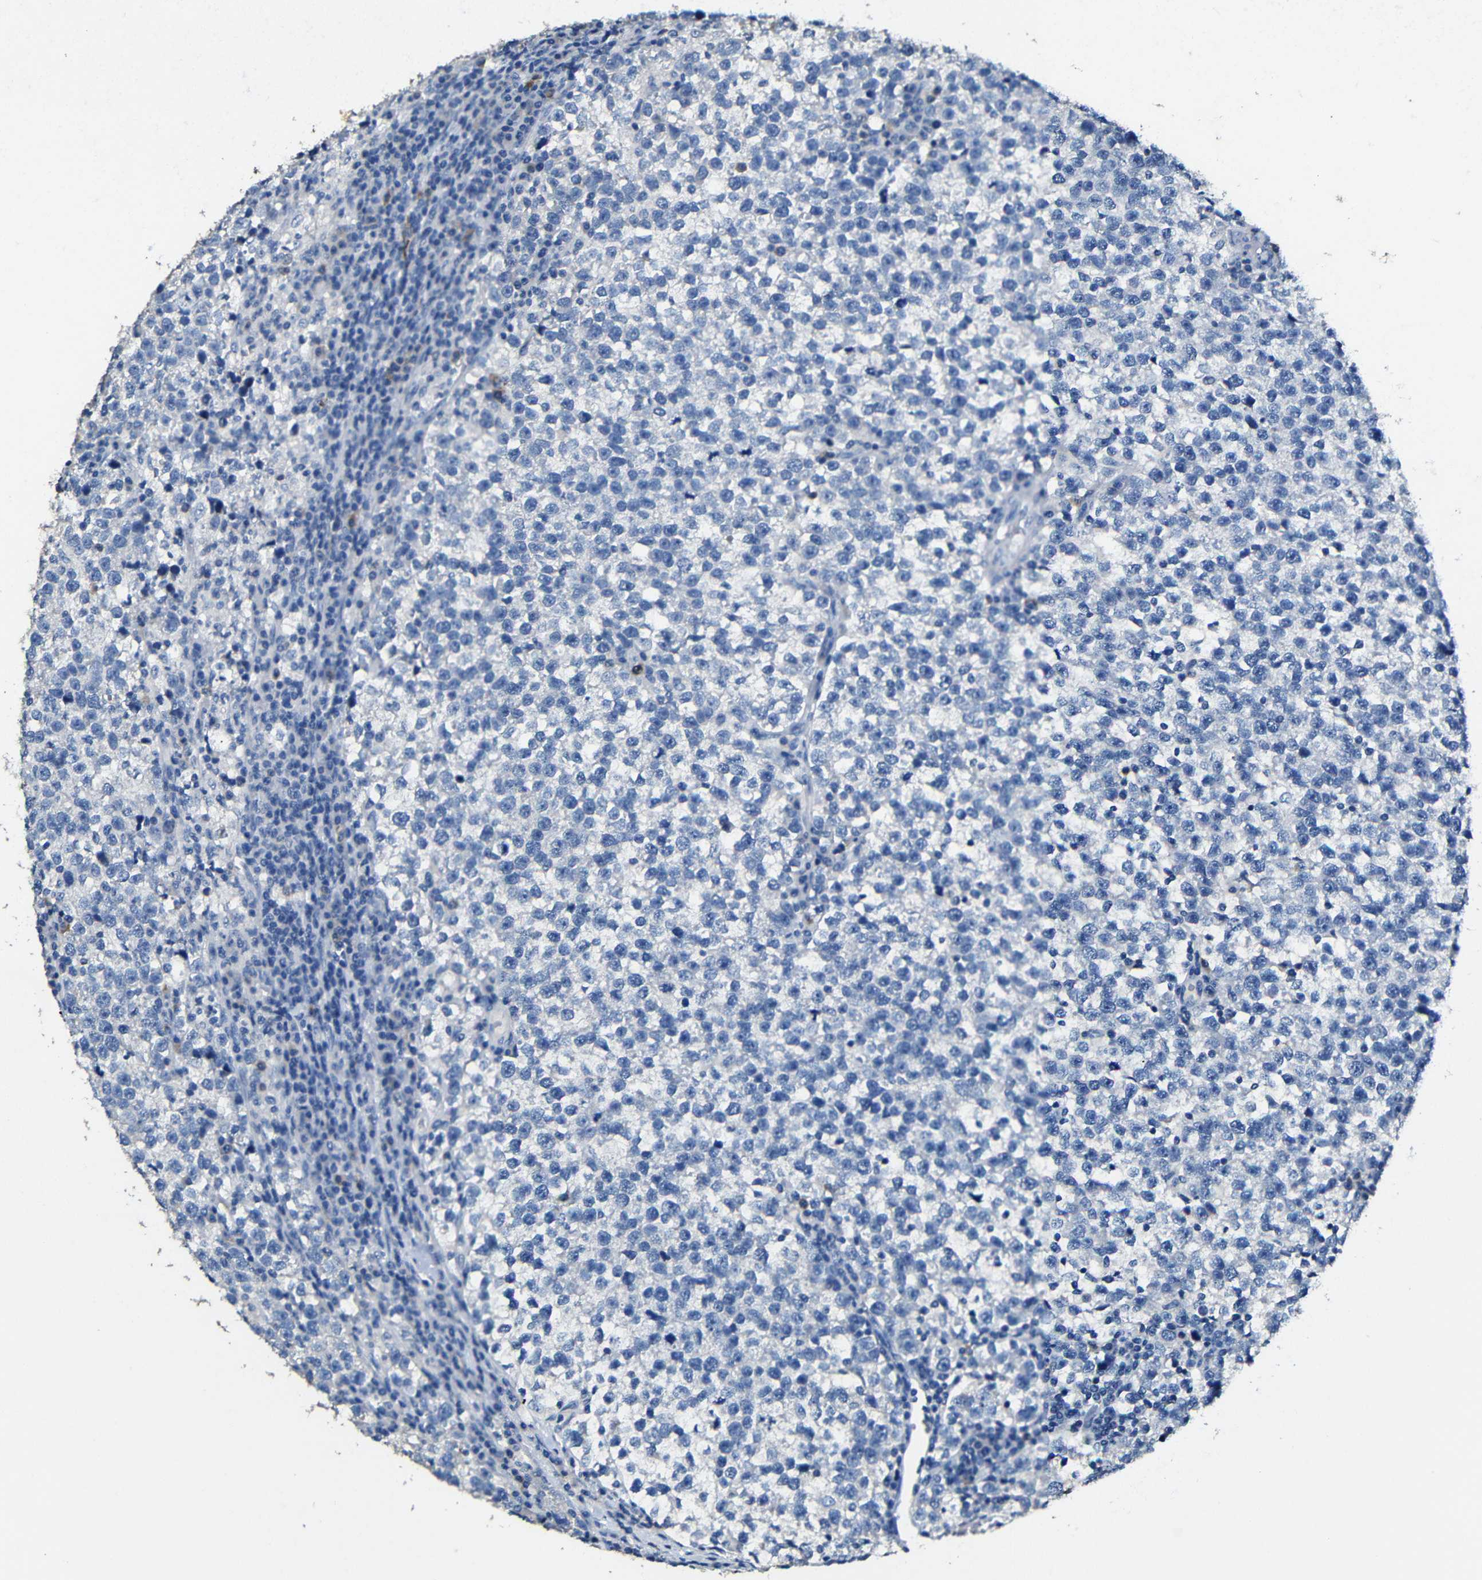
{"staining": {"intensity": "negative", "quantity": "none", "location": "none"}, "tissue": "testis cancer", "cell_type": "Tumor cells", "image_type": "cancer", "snomed": [{"axis": "morphology", "description": "Normal tissue, NOS"}, {"axis": "morphology", "description": "Seminoma, NOS"}, {"axis": "topography", "description": "Testis"}], "caption": "The photomicrograph demonstrates no significant staining in tumor cells of testis cancer (seminoma).", "gene": "ACKR2", "patient": {"sex": "male", "age": 43}}